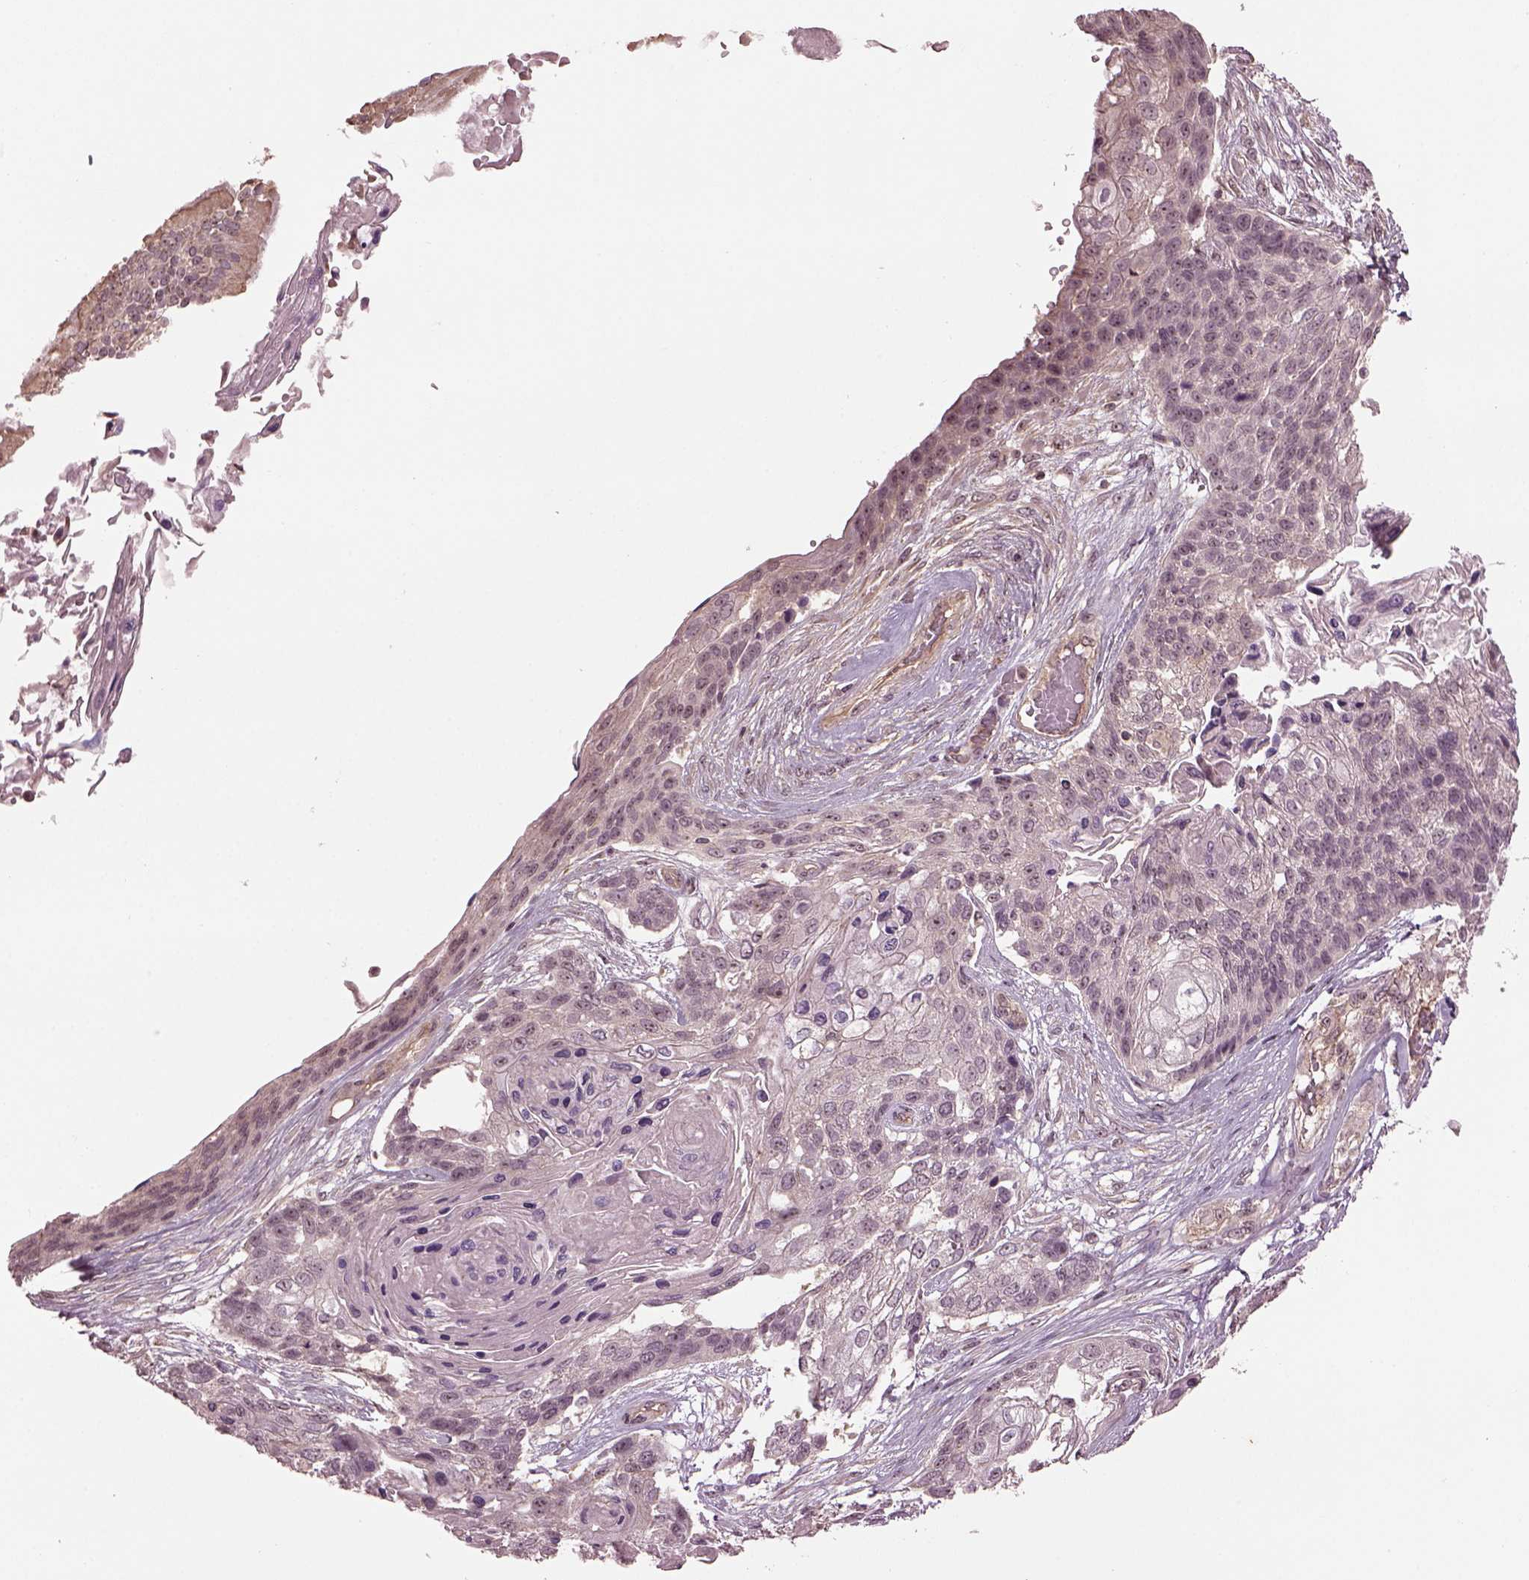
{"staining": {"intensity": "moderate", "quantity": "<25%", "location": "nuclear"}, "tissue": "lung cancer", "cell_type": "Tumor cells", "image_type": "cancer", "snomed": [{"axis": "morphology", "description": "Squamous cell carcinoma, NOS"}, {"axis": "topography", "description": "Lung"}], "caption": "Immunohistochemical staining of lung squamous cell carcinoma displays moderate nuclear protein positivity in about <25% of tumor cells.", "gene": "GNRH1", "patient": {"sex": "male", "age": 69}}